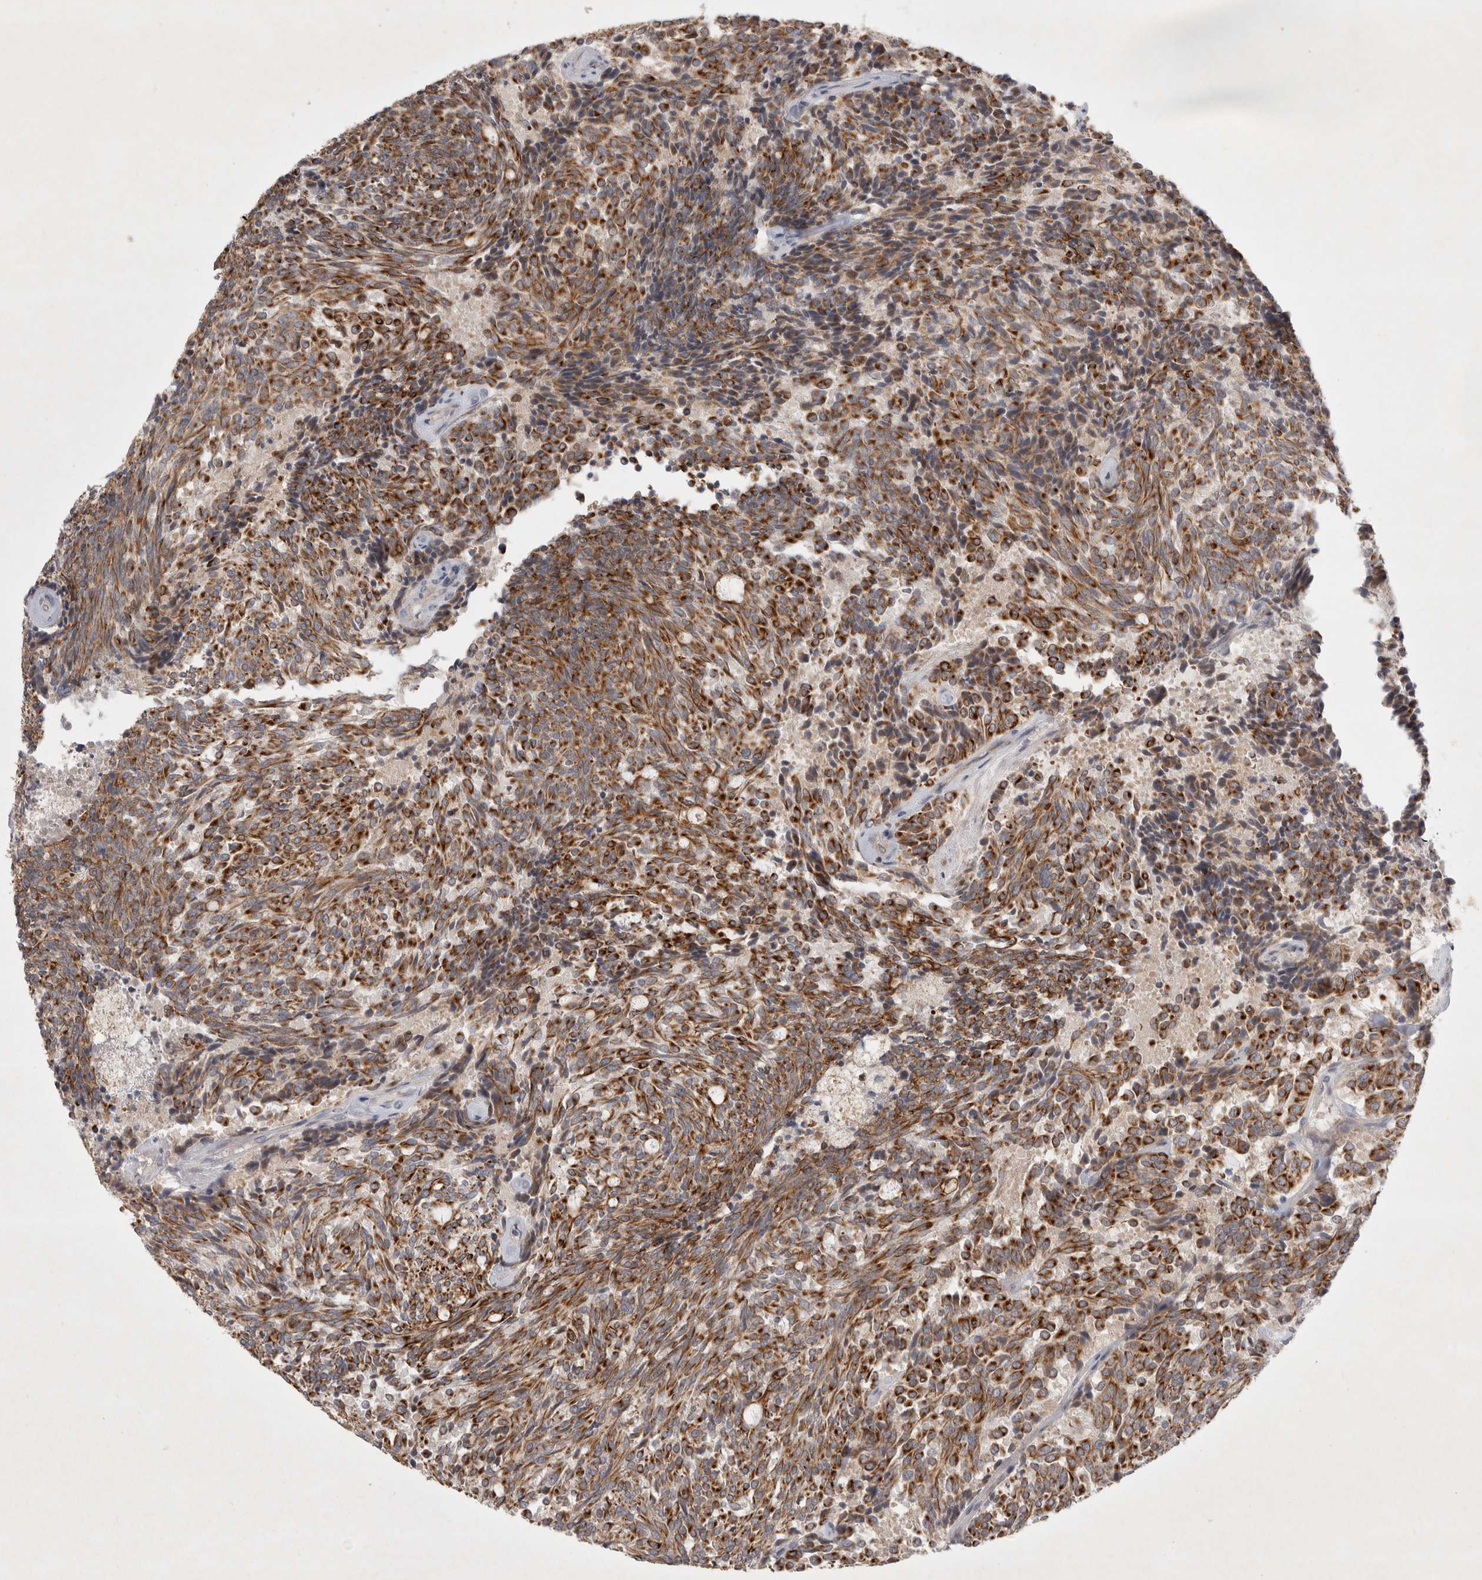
{"staining": {"intensity": "moderate", "quantity": ">75%", "location": "cytoplasmic/membranous"}, "tissue": "carcinoid", "cell_type": "Tumor cells", "image_type": "cancer", "snomed": [{"axis": "morphology", "description": "Carcinoid, malignant, NOS"}, {"axis": "topography", "description": "Pancreas"}], "caption": "Protein analysis of malignant carcinoid tissue demonstrates moderate cytoplasmic/membranous expression in about >75% of tumor cells.", "gene": "BZW2", "patient": {"sex": "female", "age": 54}}